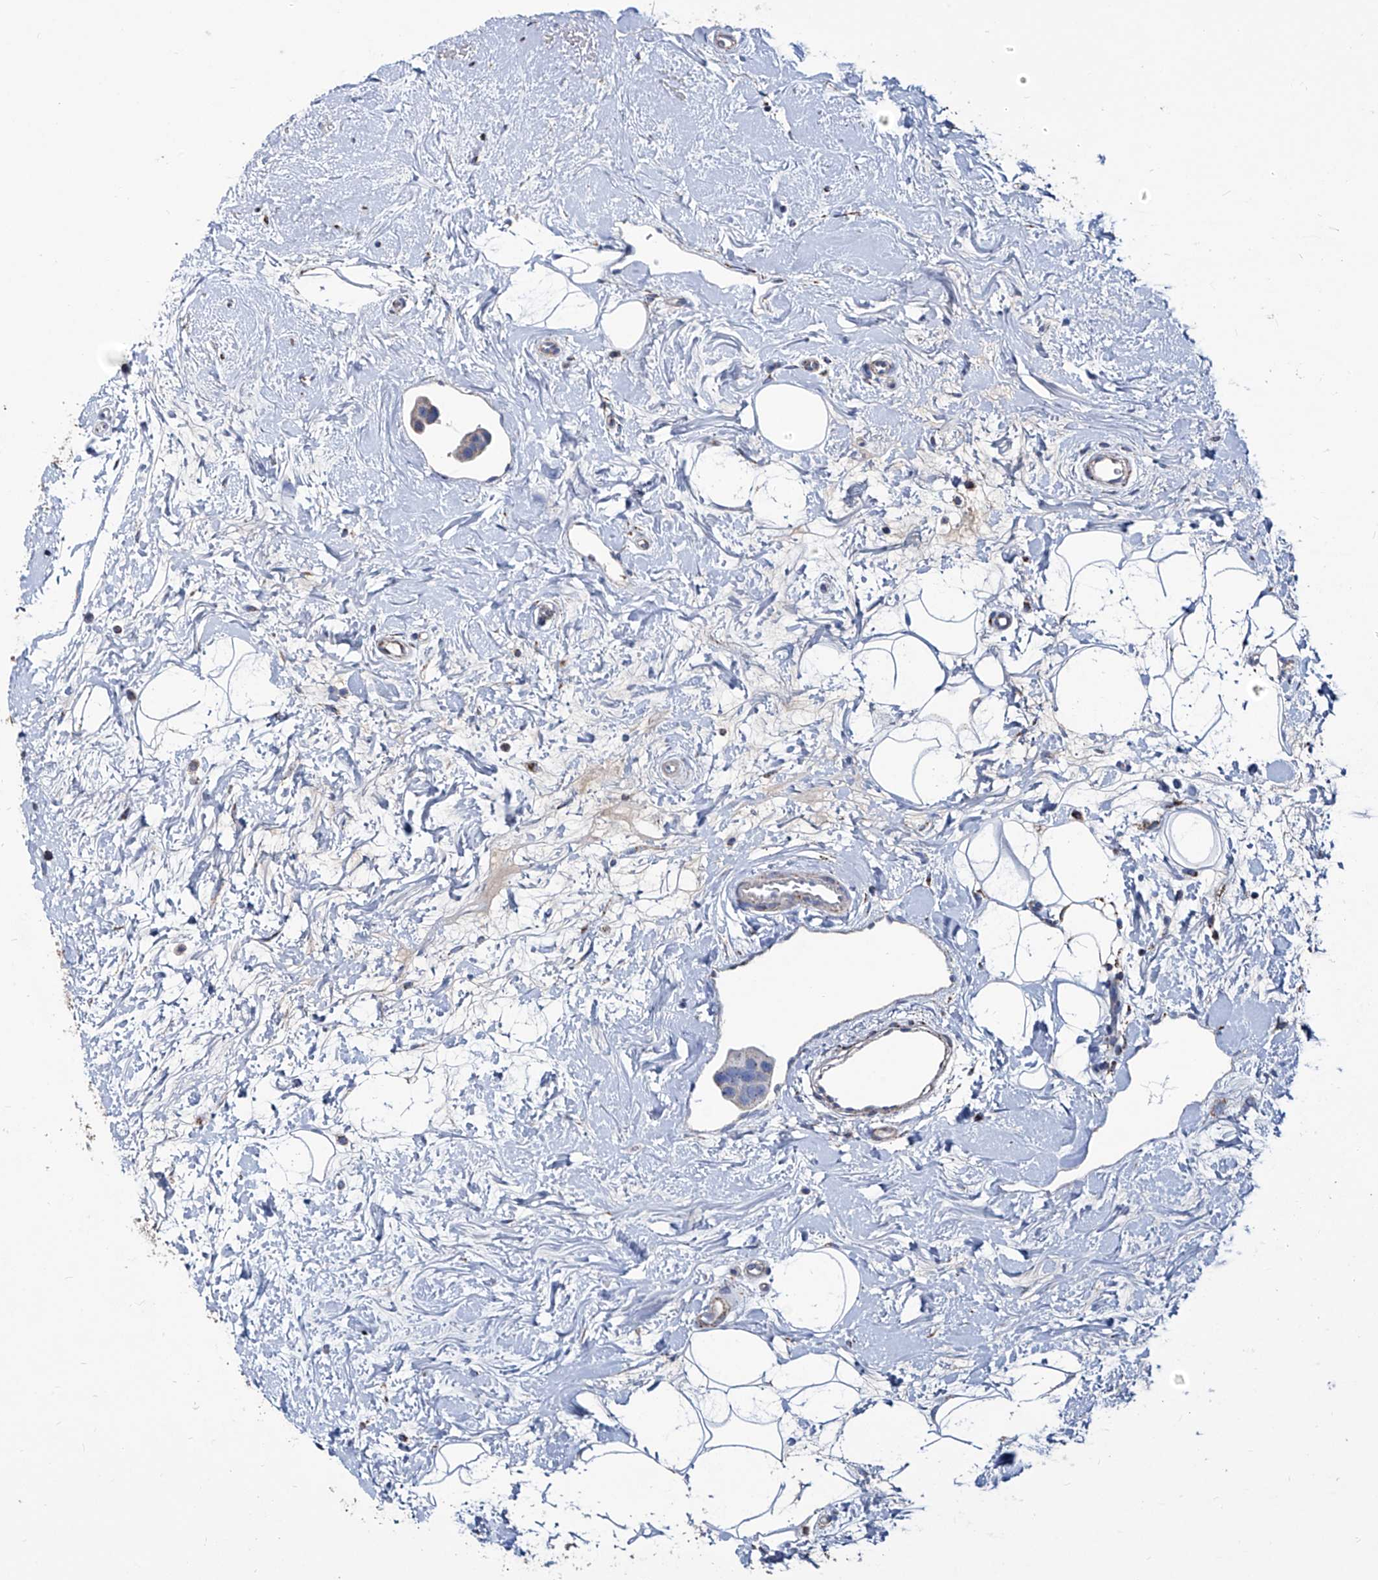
{"staining": {"intensity": "negative", "quantity": "none", "location": "none"}, "tissue": "breast cancer", "cell_type": "Tumor cells", "image_type": "cancer", "snomed": [{"axis": "morphology", "description": "Normal tissue, NOS"}, {"axis": "morphology", "description": "Duct carcinoma"}, {"axis": "topography", "description": "Breast"}], "caption": "DAB immunohistochemical staining of human breast cancer (intraductal carcinoma) exhibits no significant expression in tumor cells.", "gene": "NHS", "patient": {"sex": "female", "age": 39}}